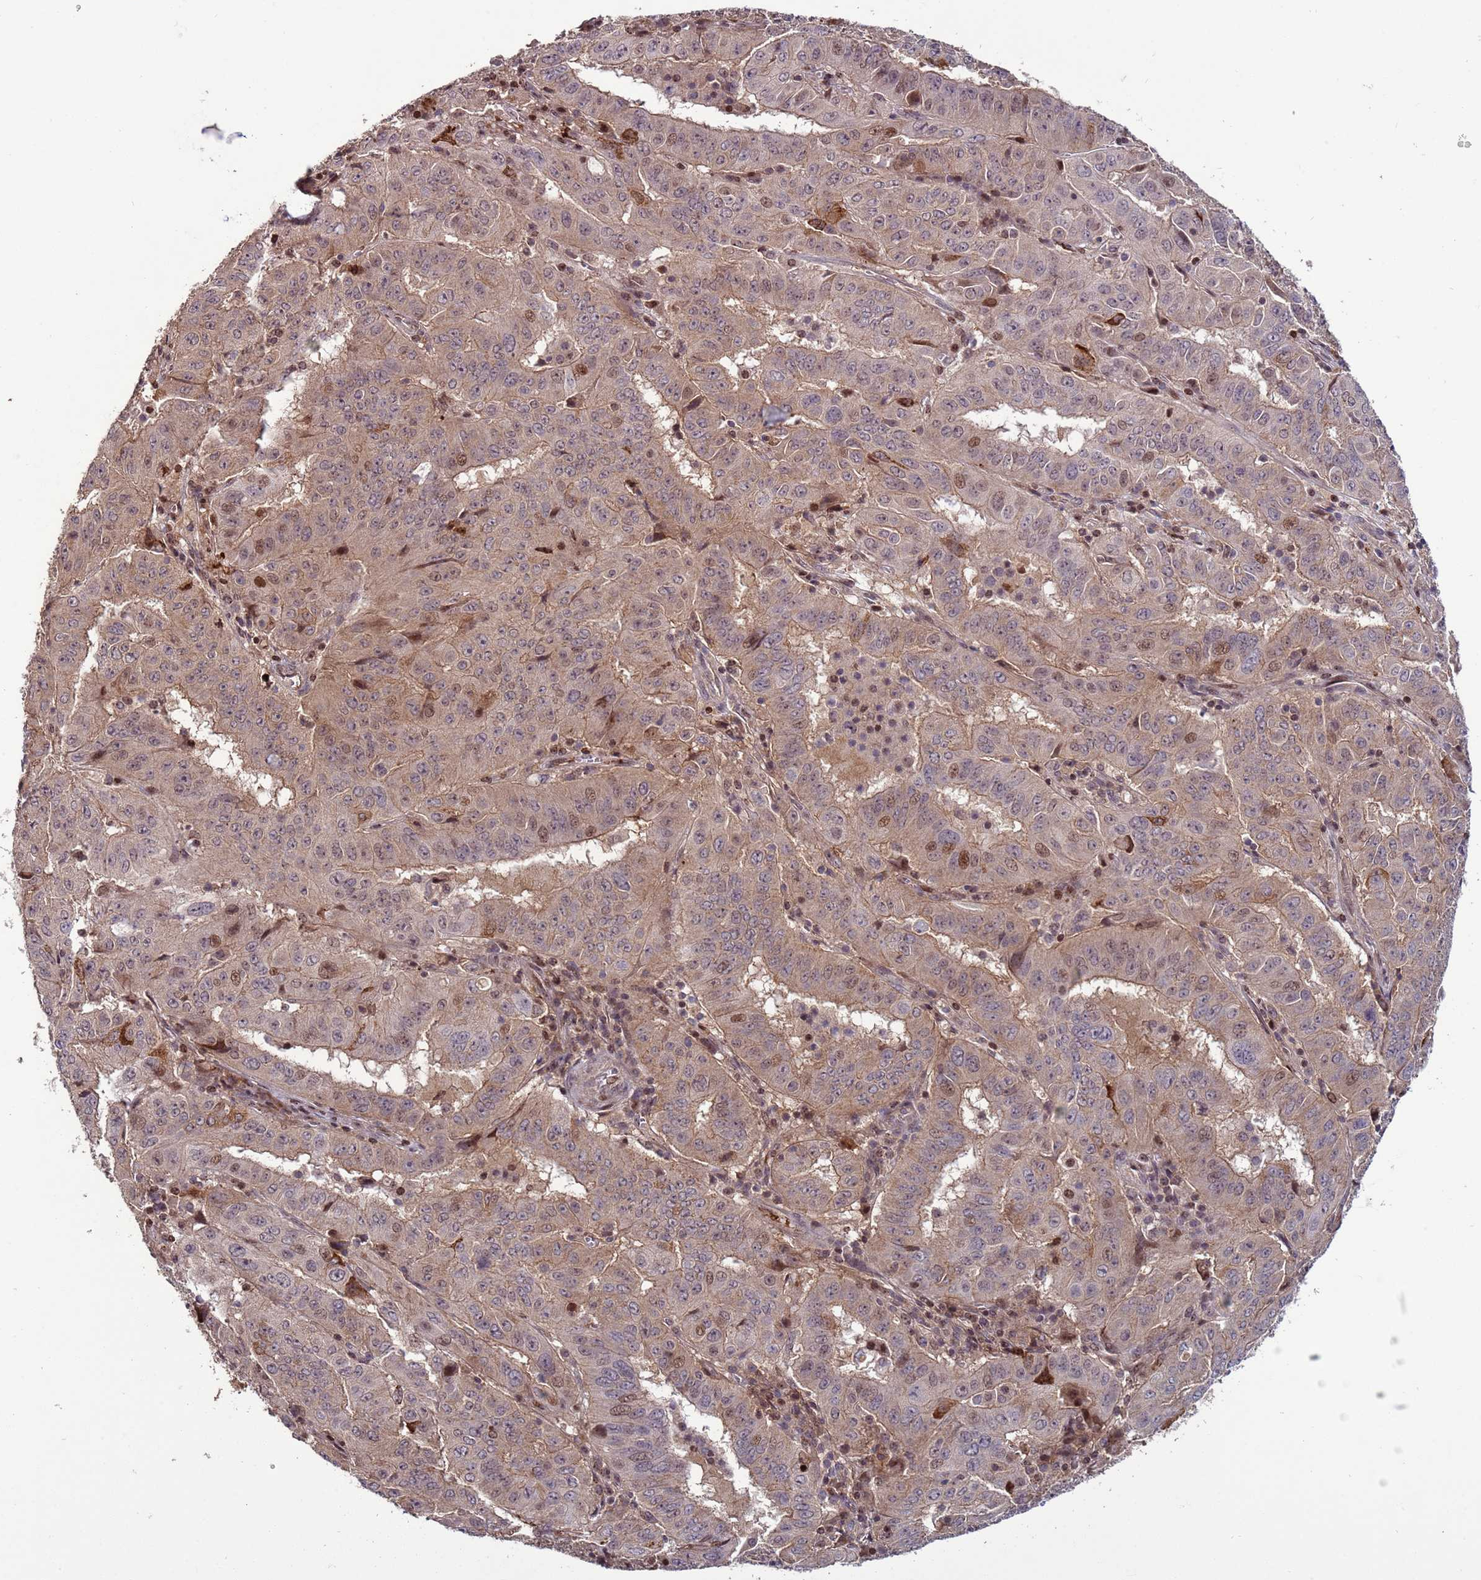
{"staining": {"intensity": "moderate", "quantity": "<25%", "location": "nuclear"}, "tissue": "pancreatic cancer", "cell_type": "Tumor cells", "image_type": "cancer", "snomed": [{"axis": "morphology", "description": "Adenocarcinoma, NOS"}, {"axis": "topography", "description": "Pancreas"}], "caption": "A photomicrograph of human adenocarcinoma (pancreatic) stained for a protein displays moderate nuclear brown staining in tumor cells.", "gene": "HGH1", "patient": {"sex": "male", "age": 63}}